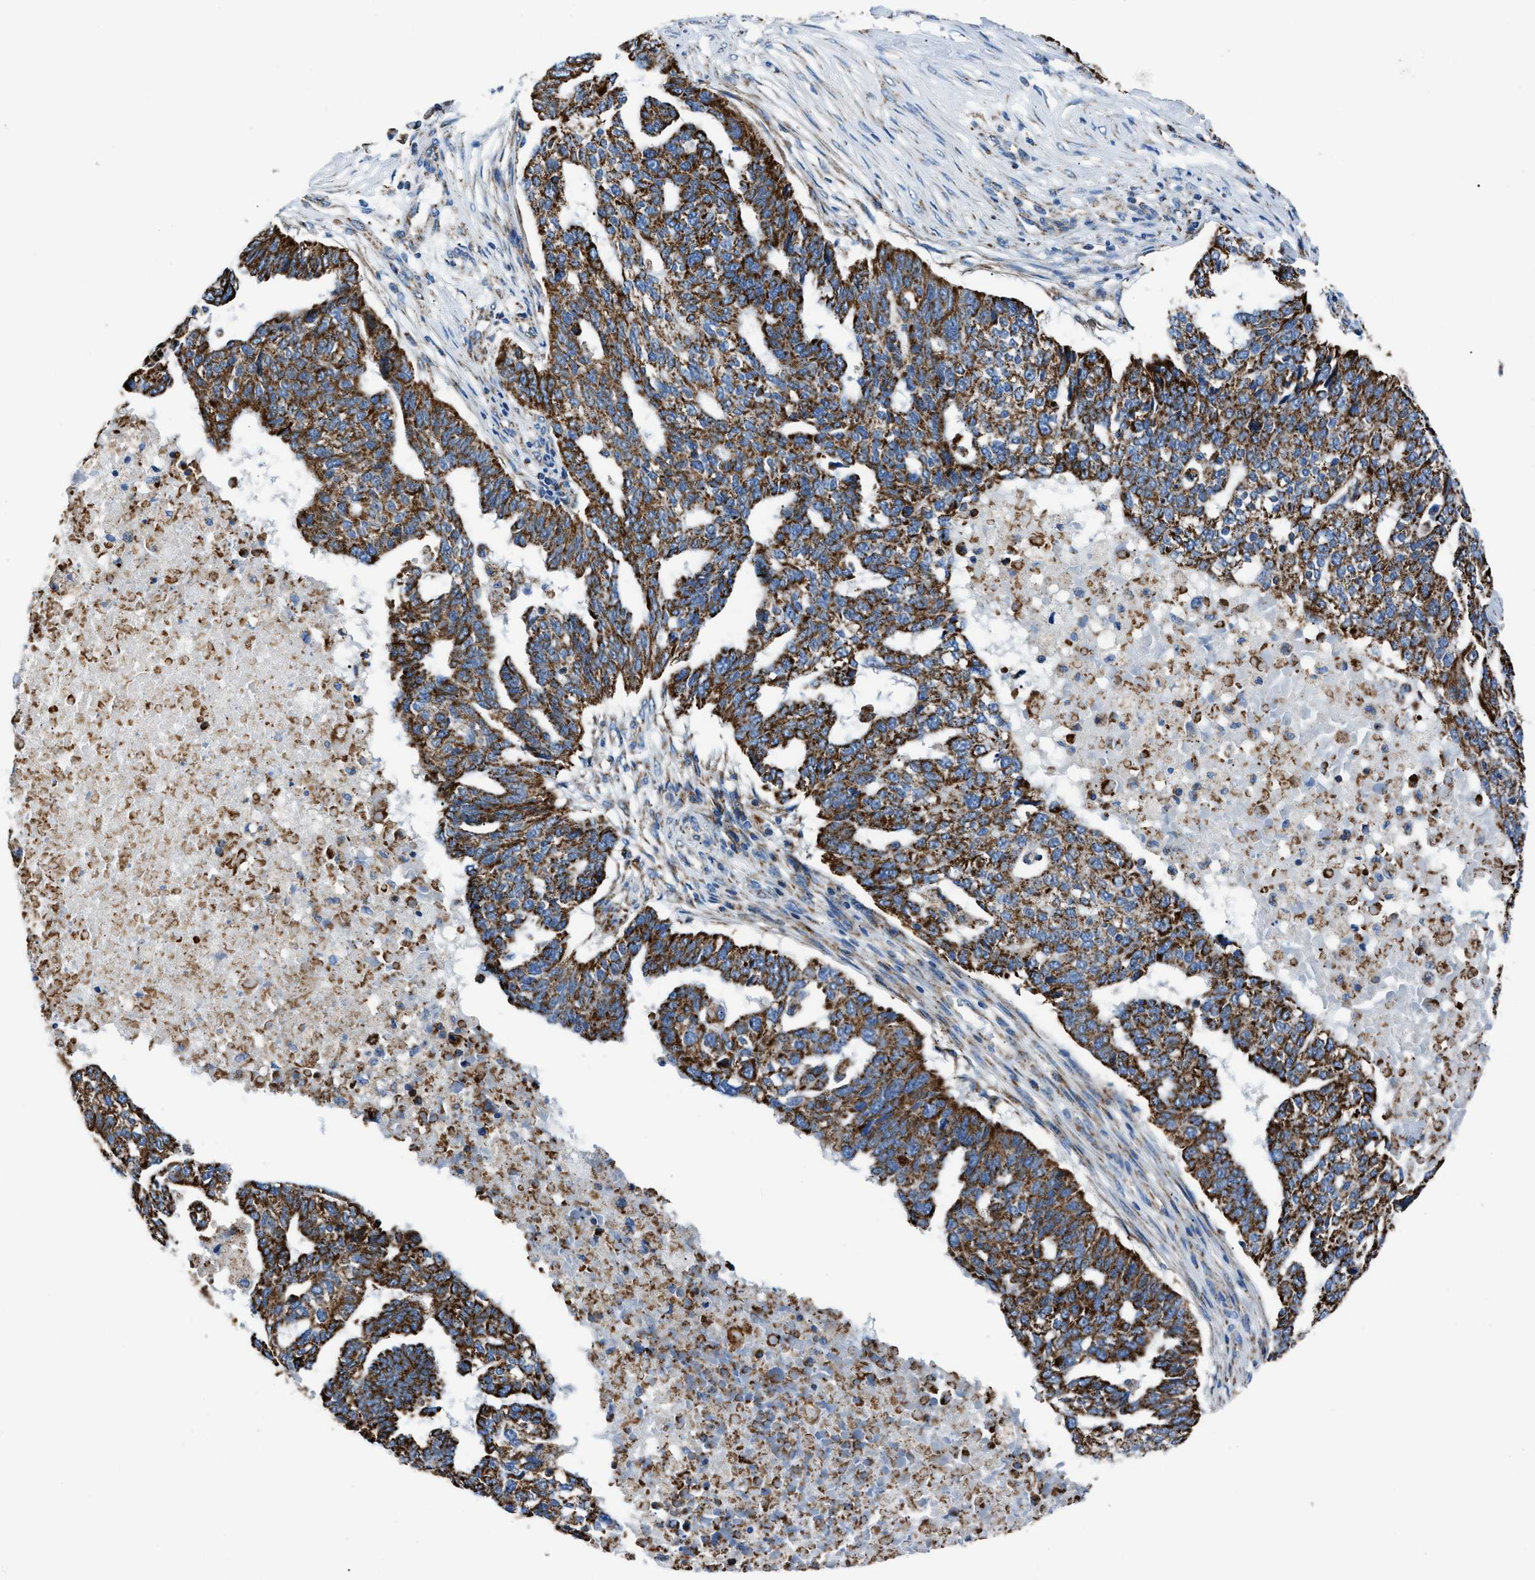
{"staining": {"intensity": "strong", "quantity": ">75%", "location": "cytoplasmic/membranous"}, "tissue": "ovarian cancer", "cell_type": "Tumor cells", "image_type": "cancer", "snomed": [{"axis": "morphology", "description": "Cystadenocarcinoma, serous, NOS"}, {"axis": "topography", "description": "Ovary"}], "caption": "Ovarian cancer was stained to show a protein in brown. There is high levels of strong cytoplasmic/membranous positivity in approximately >75% of tumor cells.", "gene": "PHB2", "patient": {"sex": "female", "age": 59}}